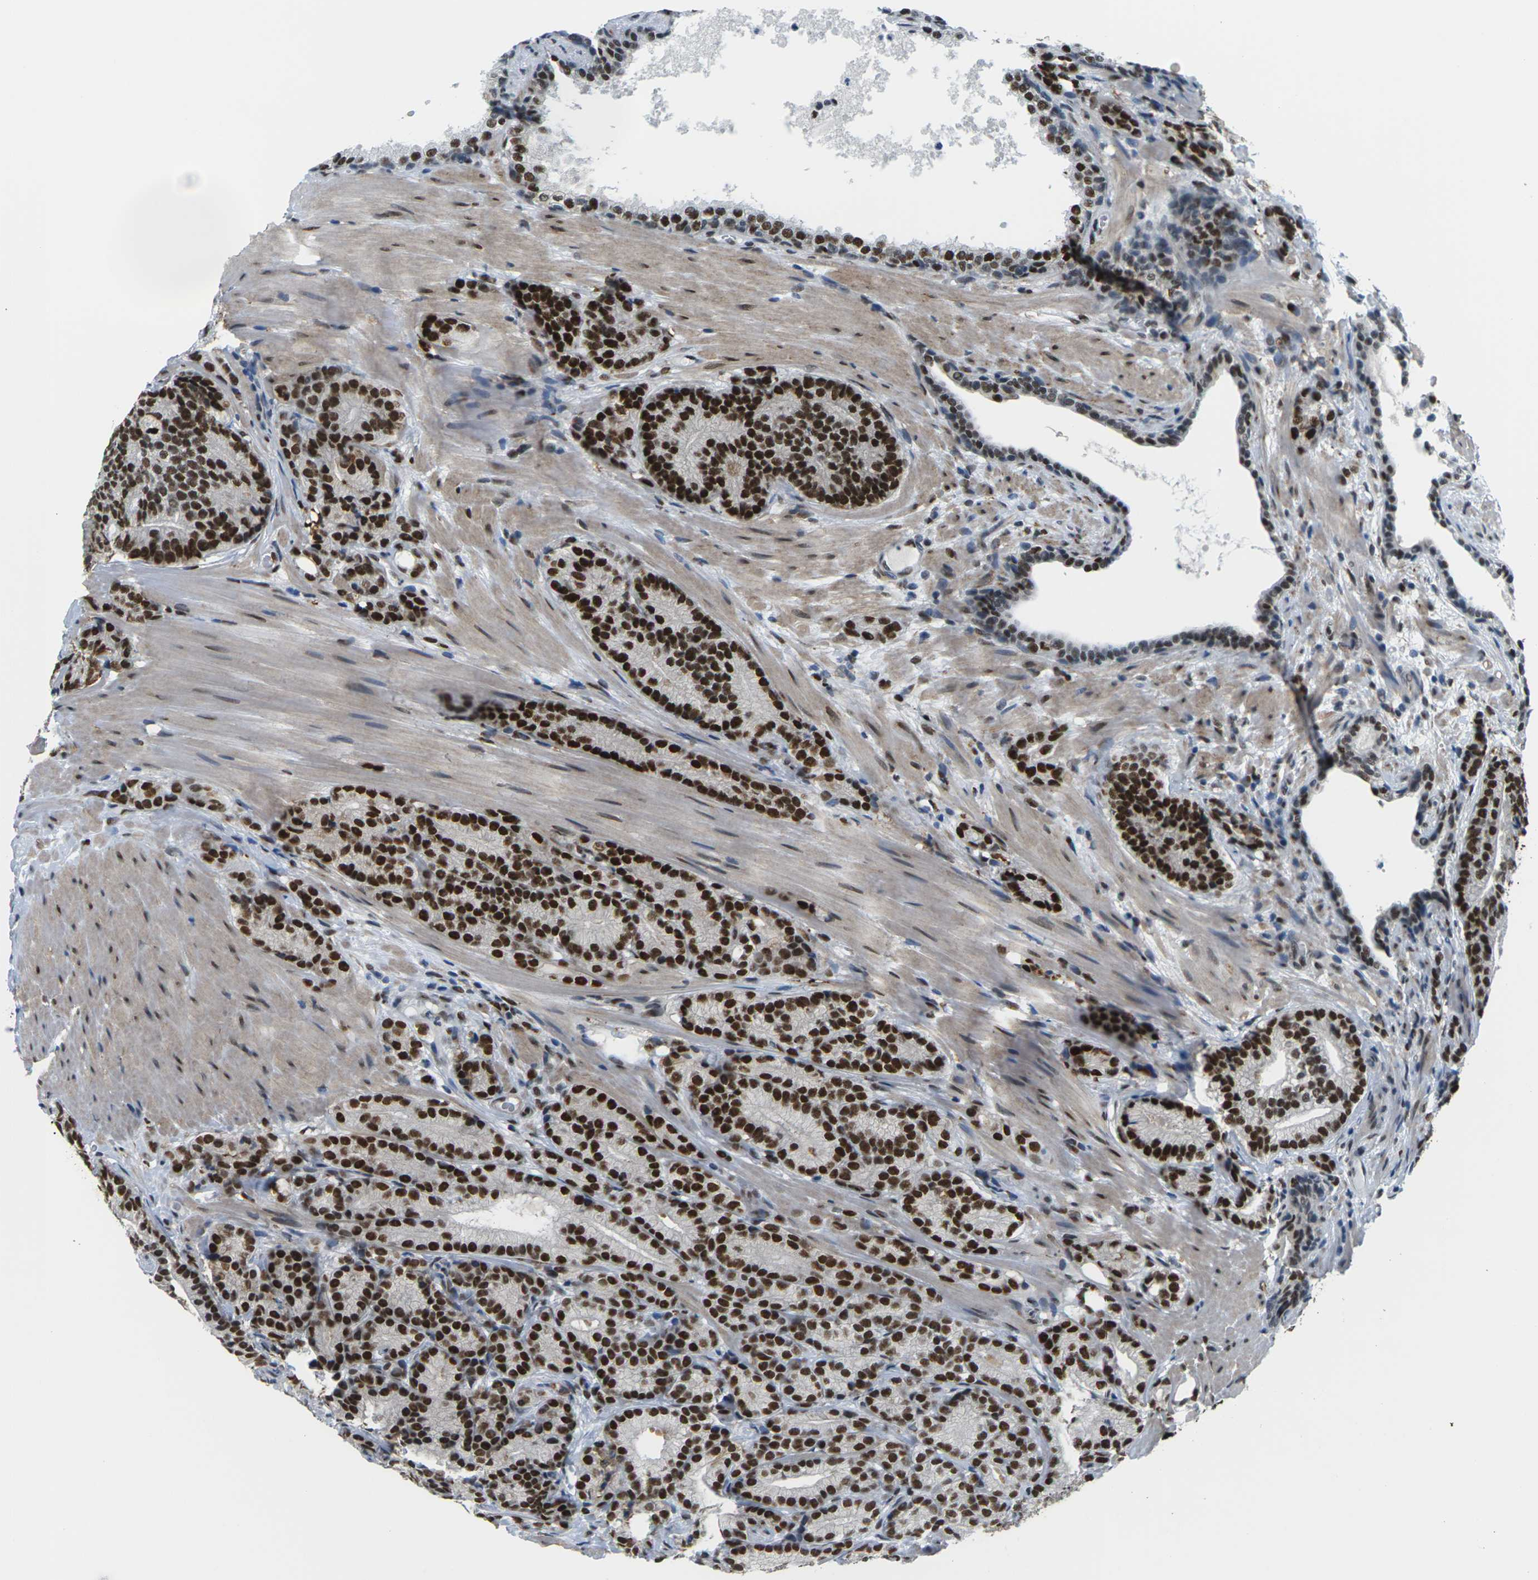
{"staining": {"intensity": "strong", "quantity": ">75%", "location": "nuclear"}, "tissue": "prostate cancer", "cell_type": "Tumor cells", "image_type": "cancer", "snomed": [{"axis": "morphology", "description": "Adenocarcinoma, High grade"}, {"axis": "topography", "description": "Prostate"}], "caption": "The immunohistochemical stain highlights strong nuclear positivity in tumor cells of prostate cancer tissue. (DAB (3,3'-diaminobenzidine) IHC with brightfield microscopy, high magnification).", "gene": "PSME3", "patient": {"sex": "male", "age": 61}}